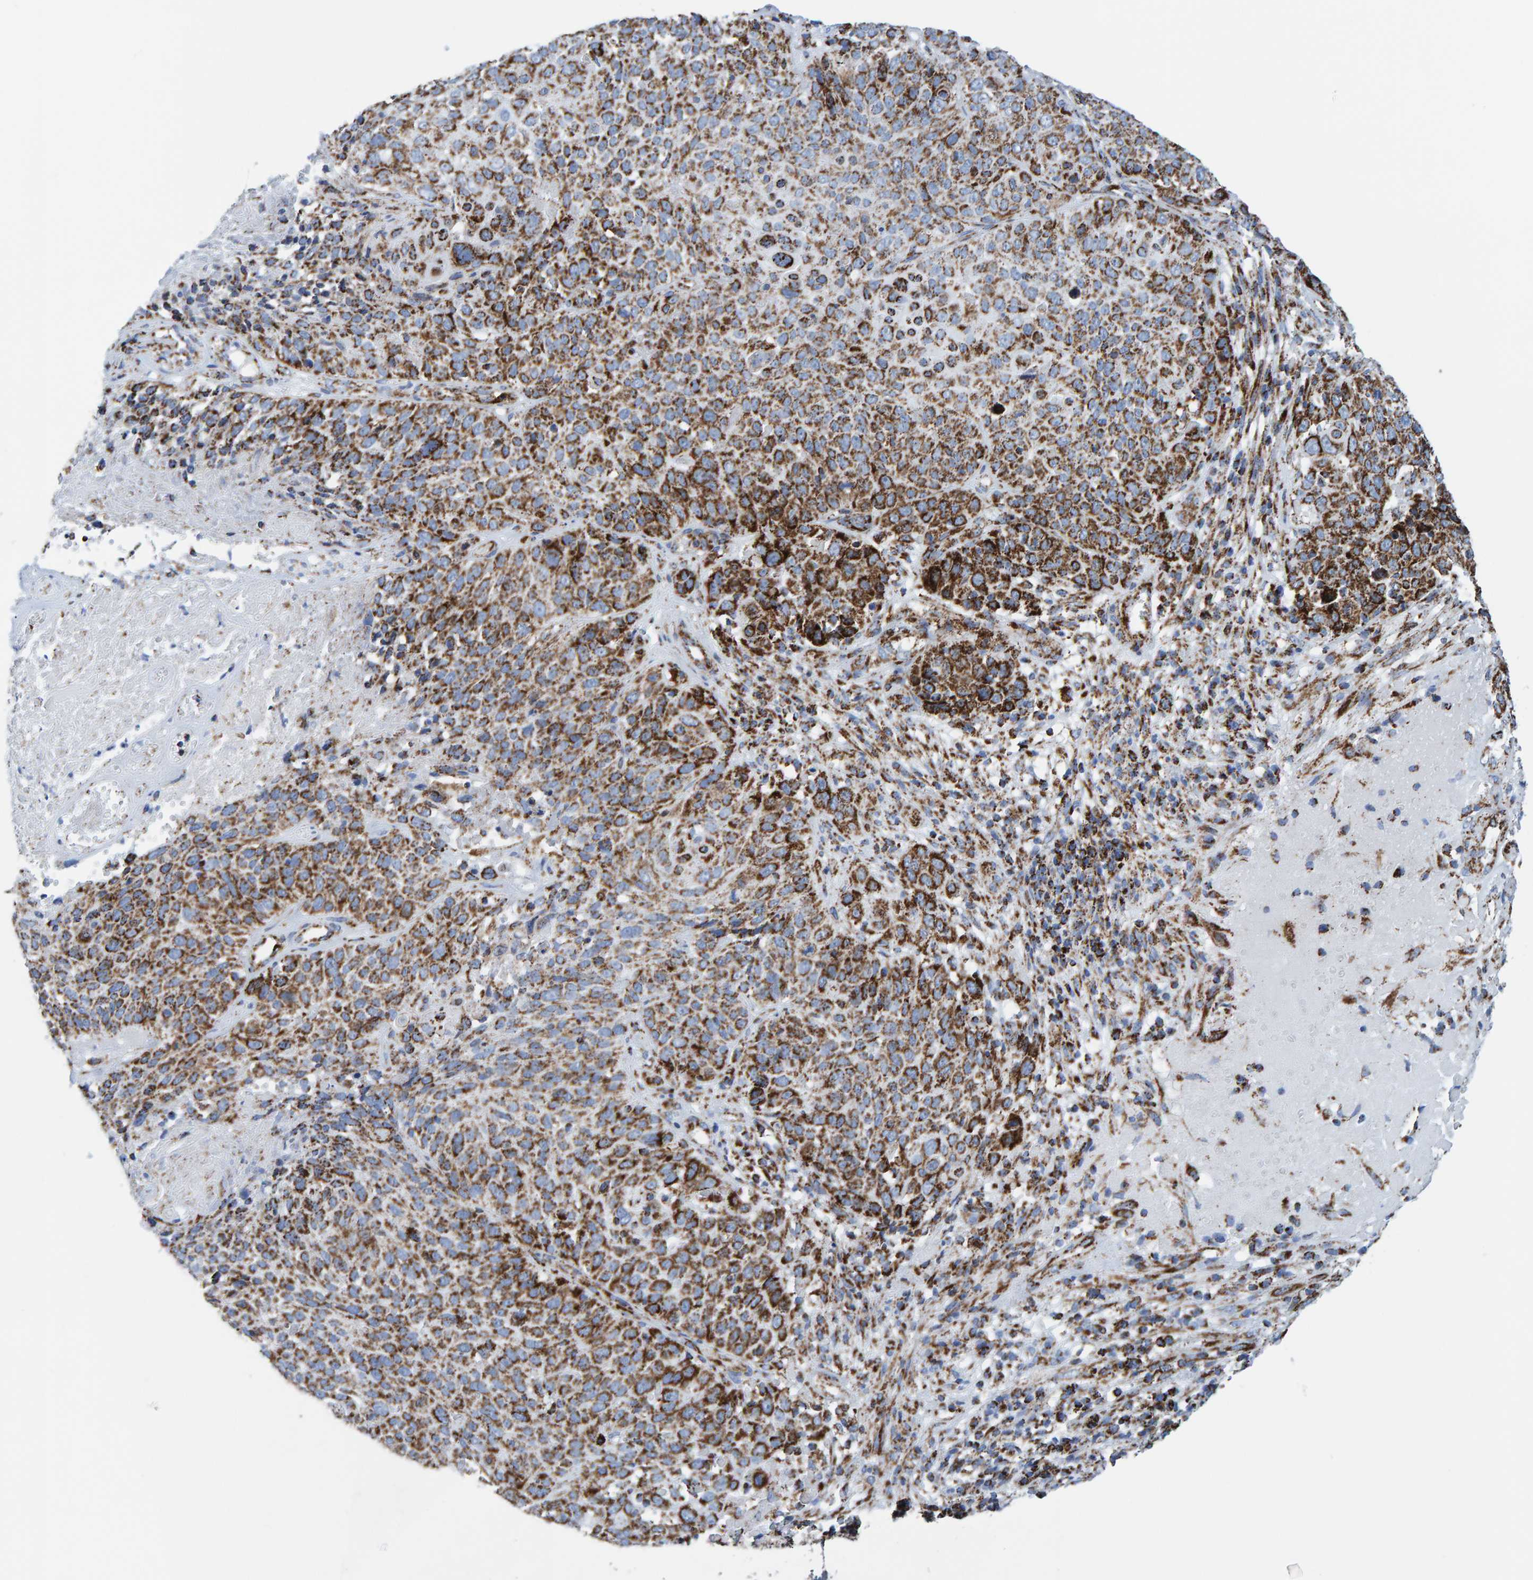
{"staining": {"intensity": "strong", "quantity": ">75%", "location": "cytoplasmic/membranous"}, "tissue": "cervical cancer", "cell_type": "Tumor cells", "image_type": "cancer", "snomed": [{"axis": "morphology", "description": "Squamous cell carcinoma, NOS"}, {"axis": "topography", "description": "Cervix"}], "caption": "There is high levels of strong cytoplasmic/membranous staining in tumor cells of cervical squamous cell carcinoma, as demonstrated by immunohistochemical staining (brown color).", "gene": "ENSG00000262660", "patient": {"sex": "female", "age": 74}}